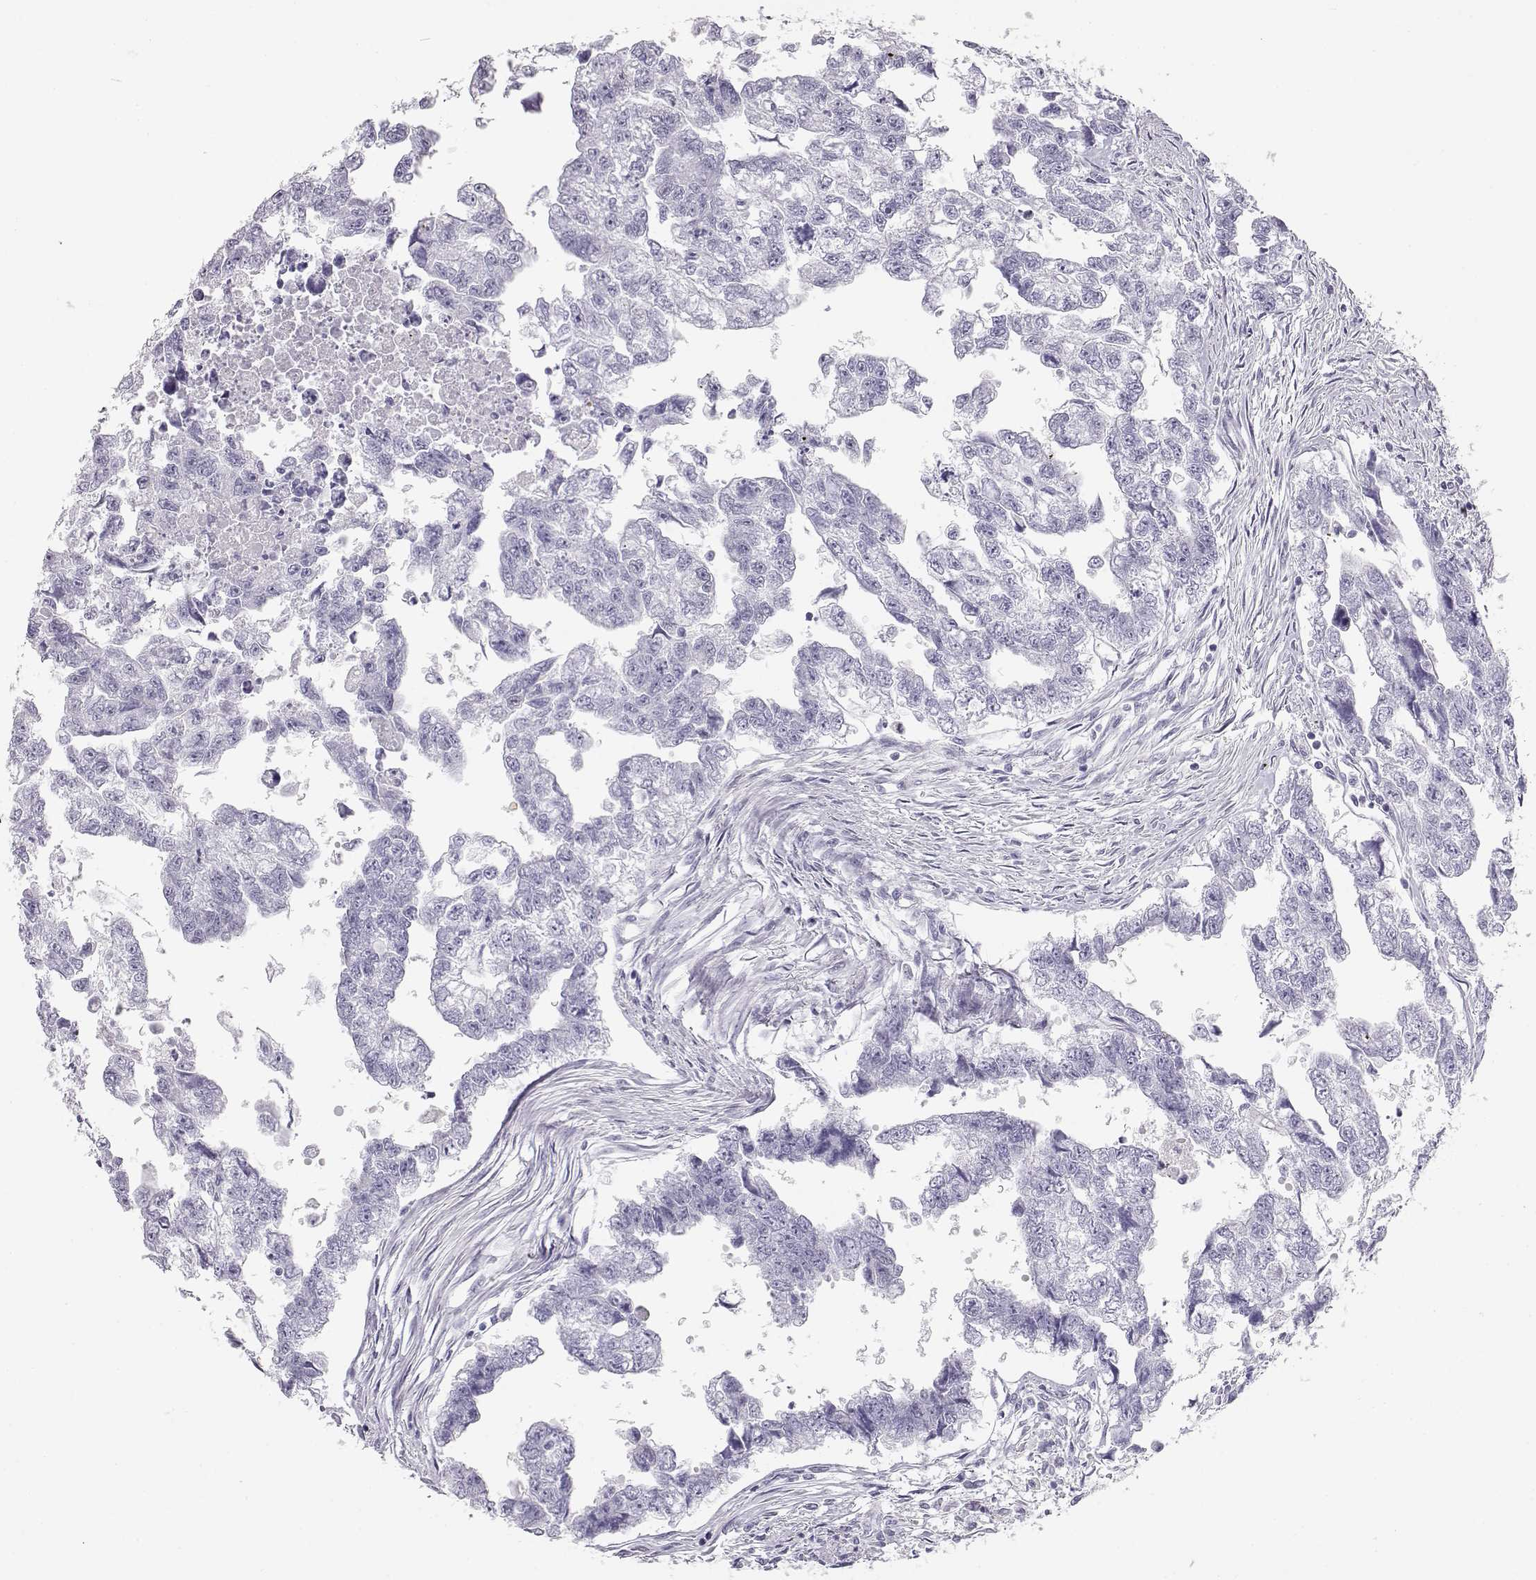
{"staining": {"intensity": "negative", "quantity": "none", "location": "none"}, "tissue": "testis cancer", "cell_type": "Tumor cells", "image_type": "cancer", "snomed": [{"axis": "morphology", "description": "Carcinoma, Embryonal, NOS"}, {"axis": "morphology", "description": "Teratoma, malignant, NOS"}, {"axis": "topography", "description": "Testis"}], "caption": "Testis embryonal carcinoma was stained to show a protein in brown. There is no significant positivity in tumor cells.", "gene": "TKTL1", "patient": {"sex": "male", "age": 44}}